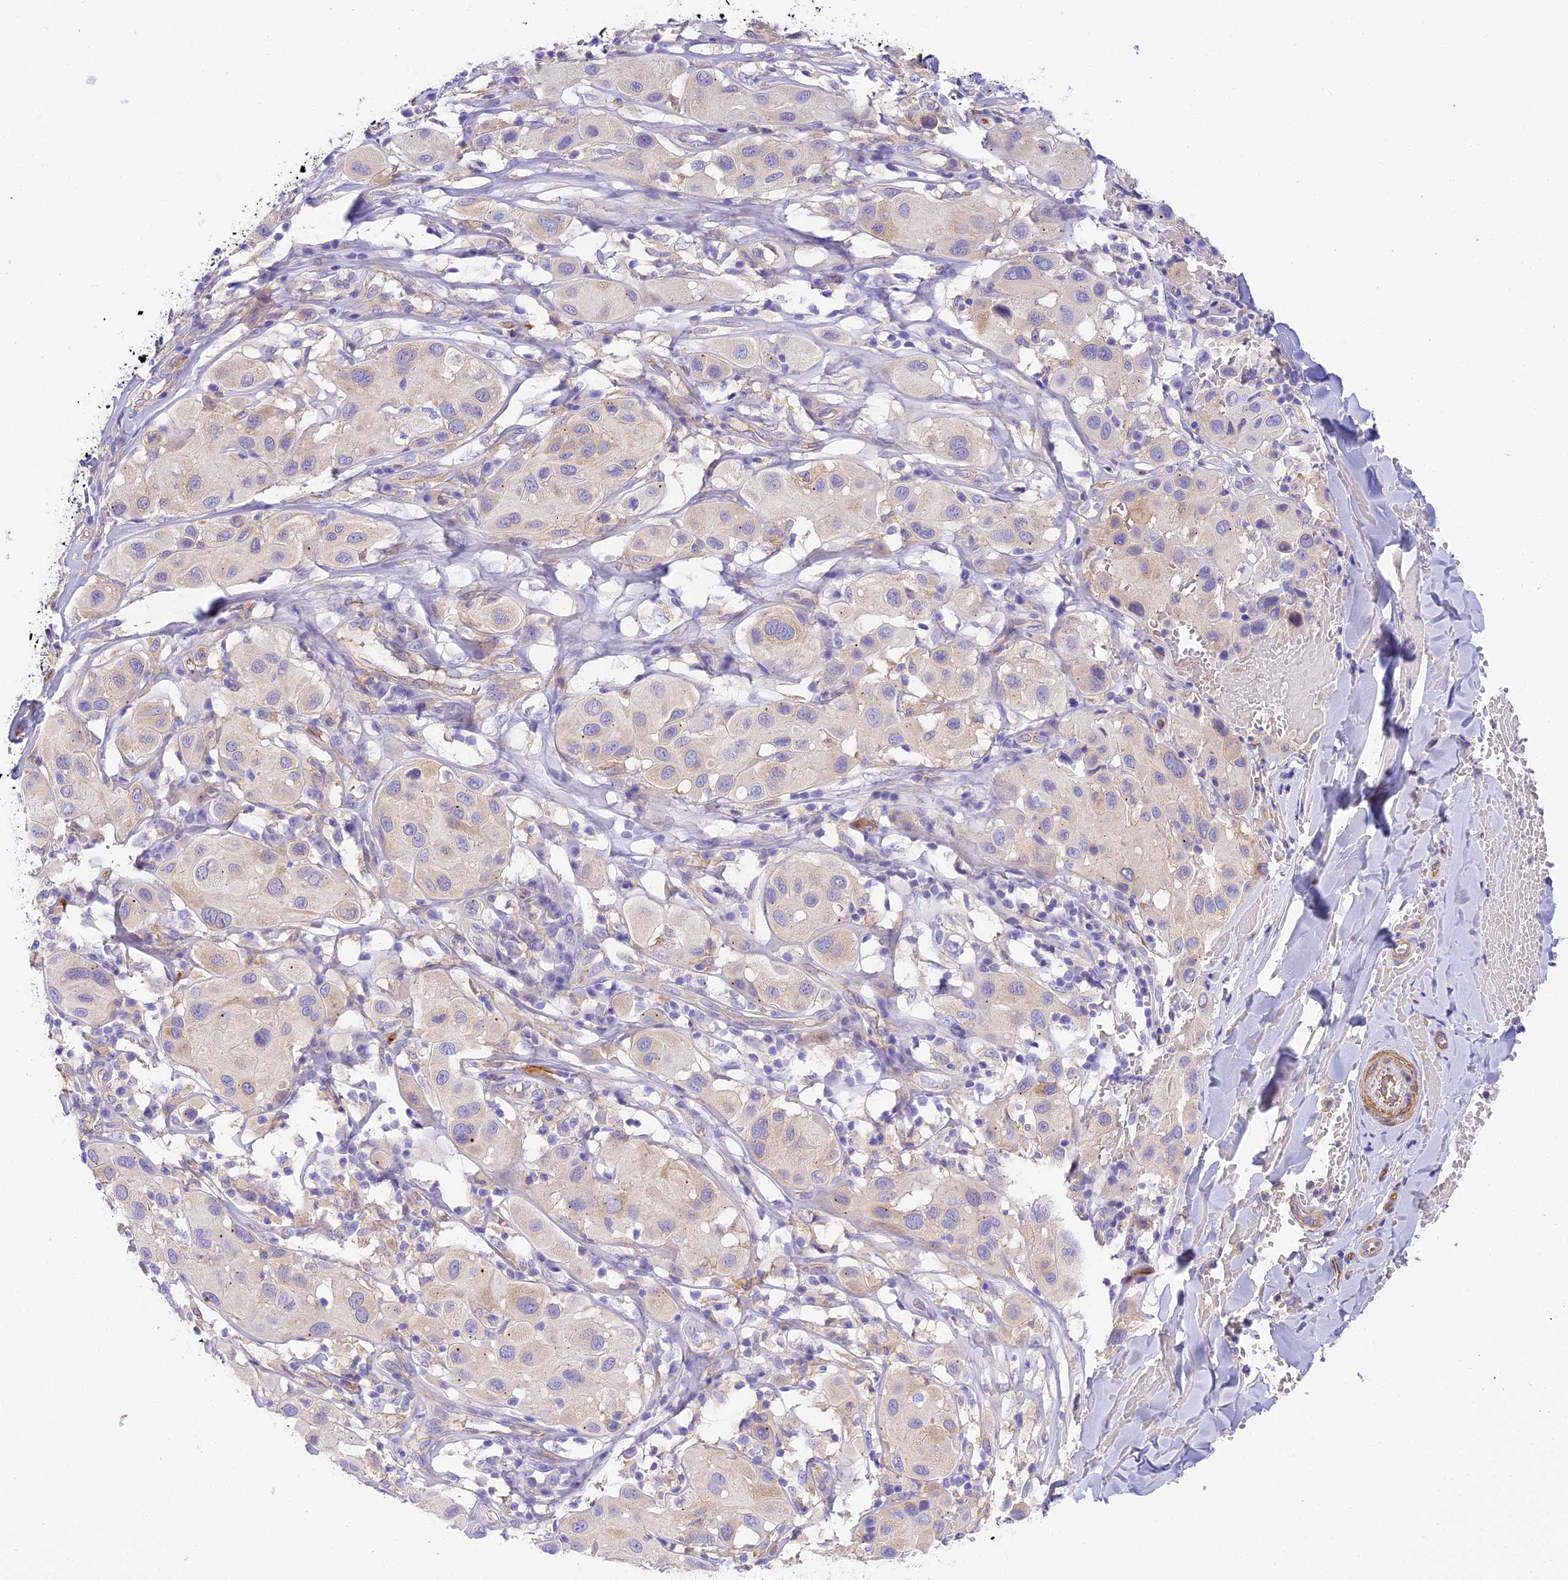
{"staining": {"intensity": "negative", "quantity": "none", "location": "none"}, "tissue": "melanoma", "cell_type": "Tumor cells", "image_type": "cancer", "snomed": [{"axis": "morphology", "description": "Malignant melanoma, Metastatic site"}, {"axis": "topography", "description": "Skin"}], "caption": "Tumor cells are negative for protein expression in human malignant melanoma (metastatic site).", "gene": "HOMER3", "patient": {"sex": "male", "age": 41}}